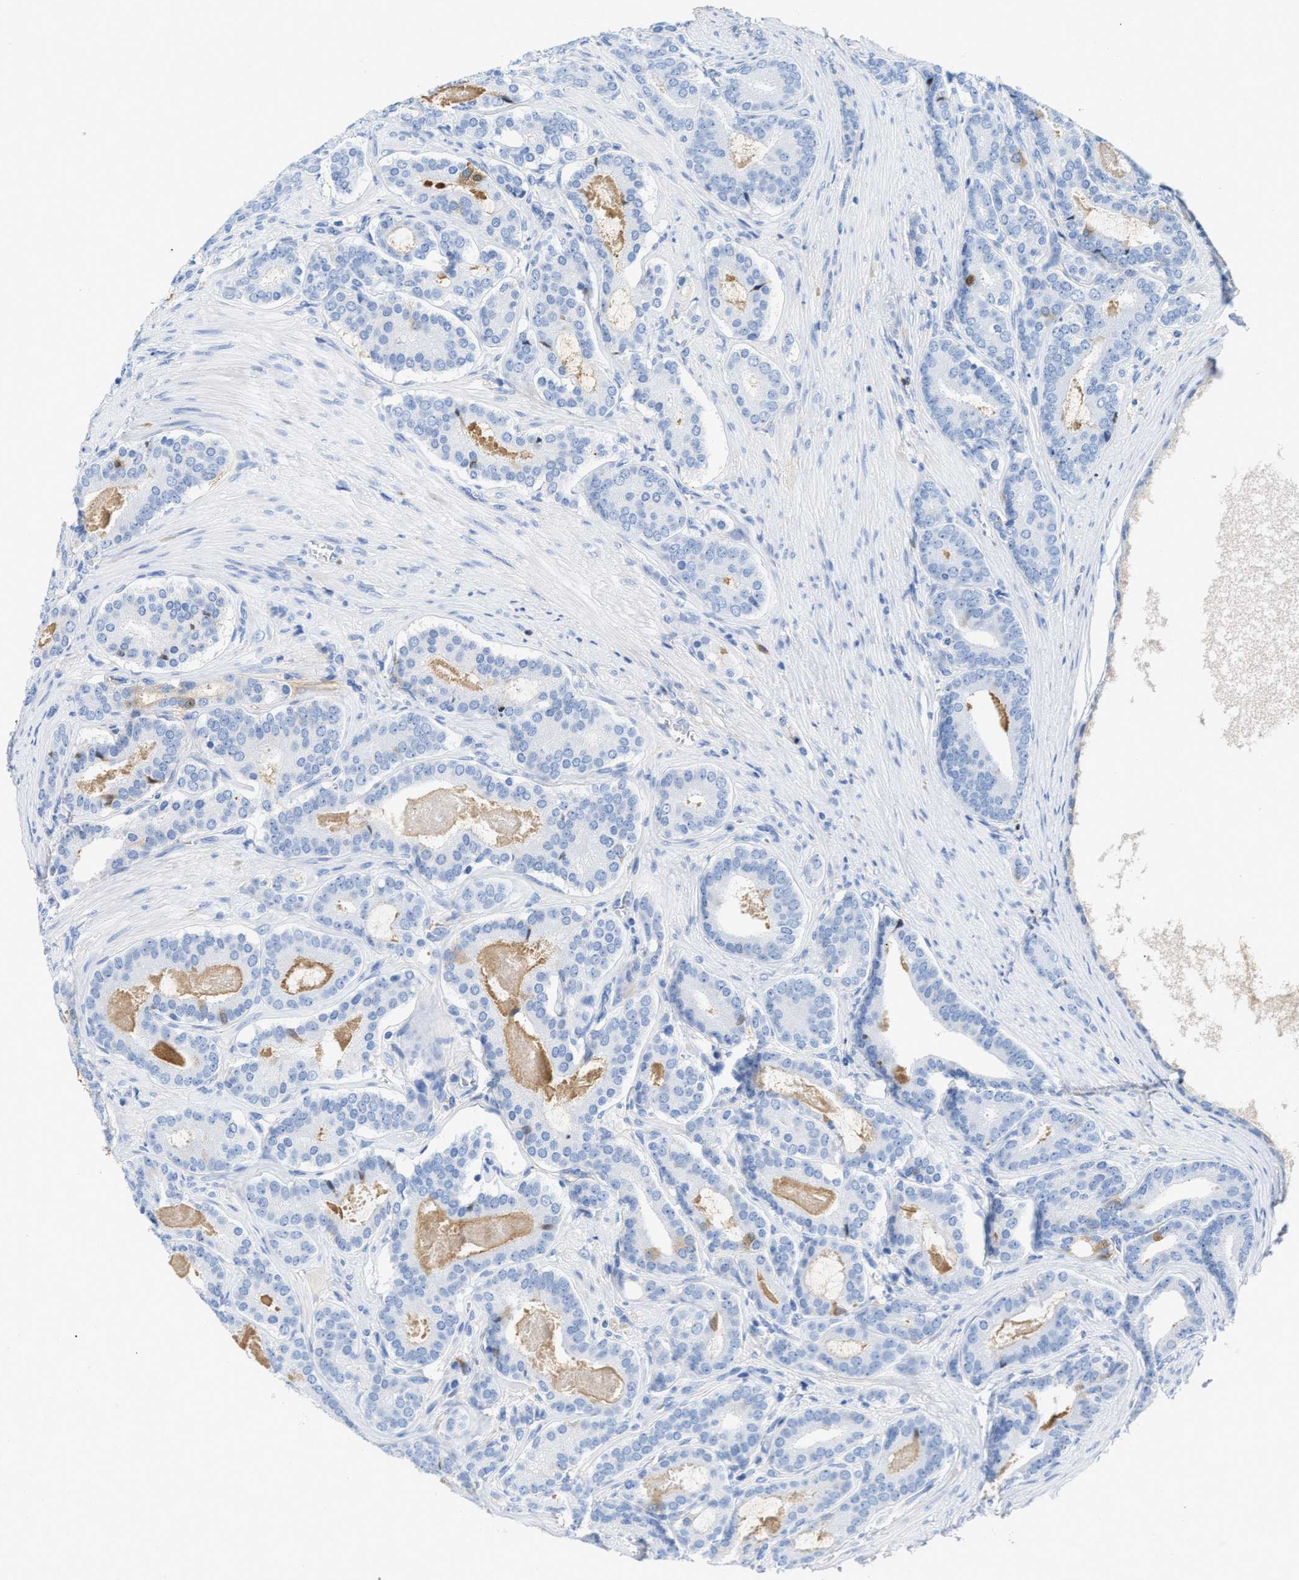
{"staining": {"intensity": "negative", "quantity": "none", "location": "none"}, "tissue": "prostate cancer", "cell_type": "Tumor cells", "image_type": "cancer", "snomed": [{"axis": "morphology", "description": "Adenocarcinoma, High grade"}, {"axis": "topography", "description": "Prostate"}], "caption": "Protein analysis of prostate cancer displays no significant expression in tumor cells.", "gene": "GC", "patient": {"sex": "male", "age": 60}}